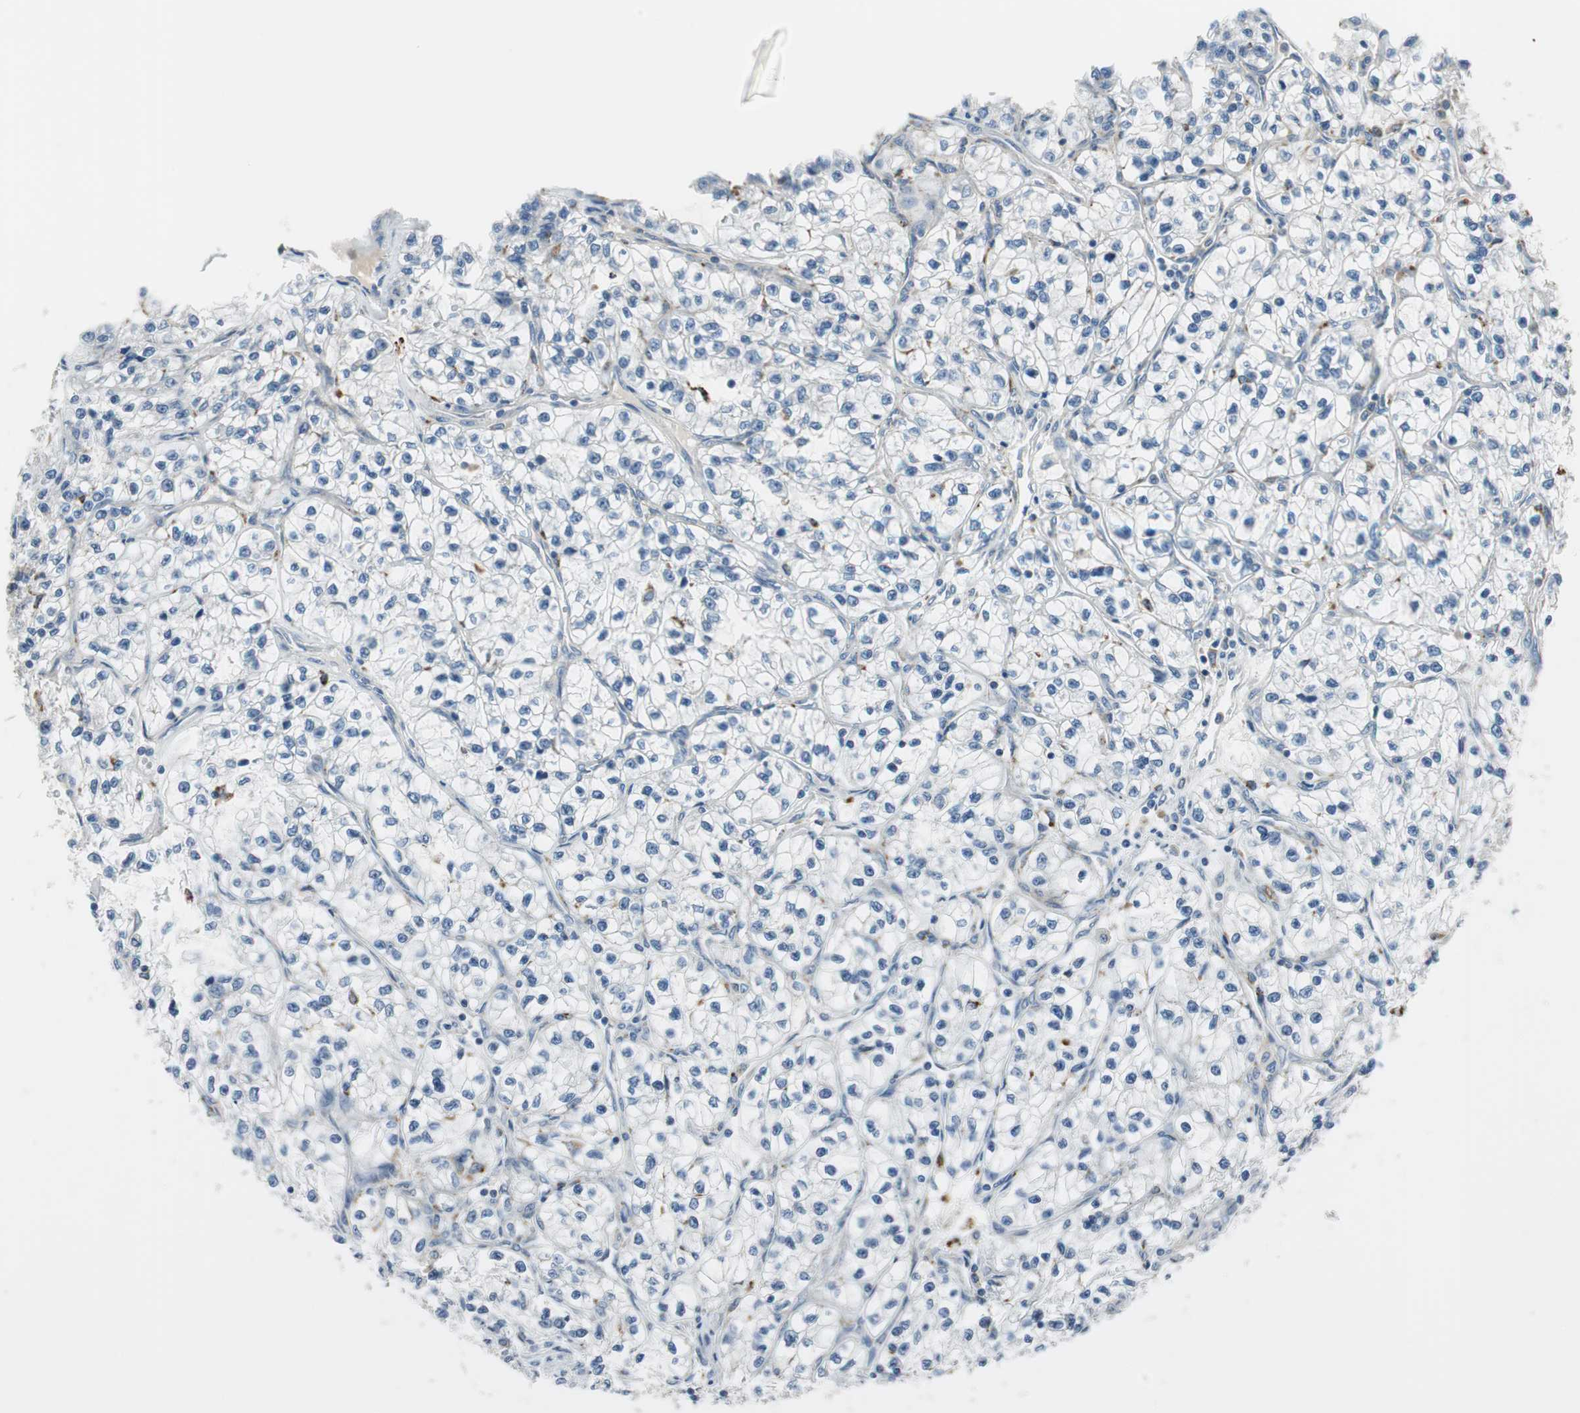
{"staining": {"intensity": "negative", "quantity": "none", "location": "none"}, "tissue": "renal cancer", "cell_type": "Tumor cells", "image_type": "cancer", "snomed": [{"axis": "morphology", "description": "Adenocarcinoma, NOS"}, {"axis": "topography", "description": "Kidney"}], "caption": "DAB immunohistochemical staining of renal cancer exhibits no significant positivity in tumor cells.", "gene": "NCK1", "patient": {"sex": "female", "age": 57}}